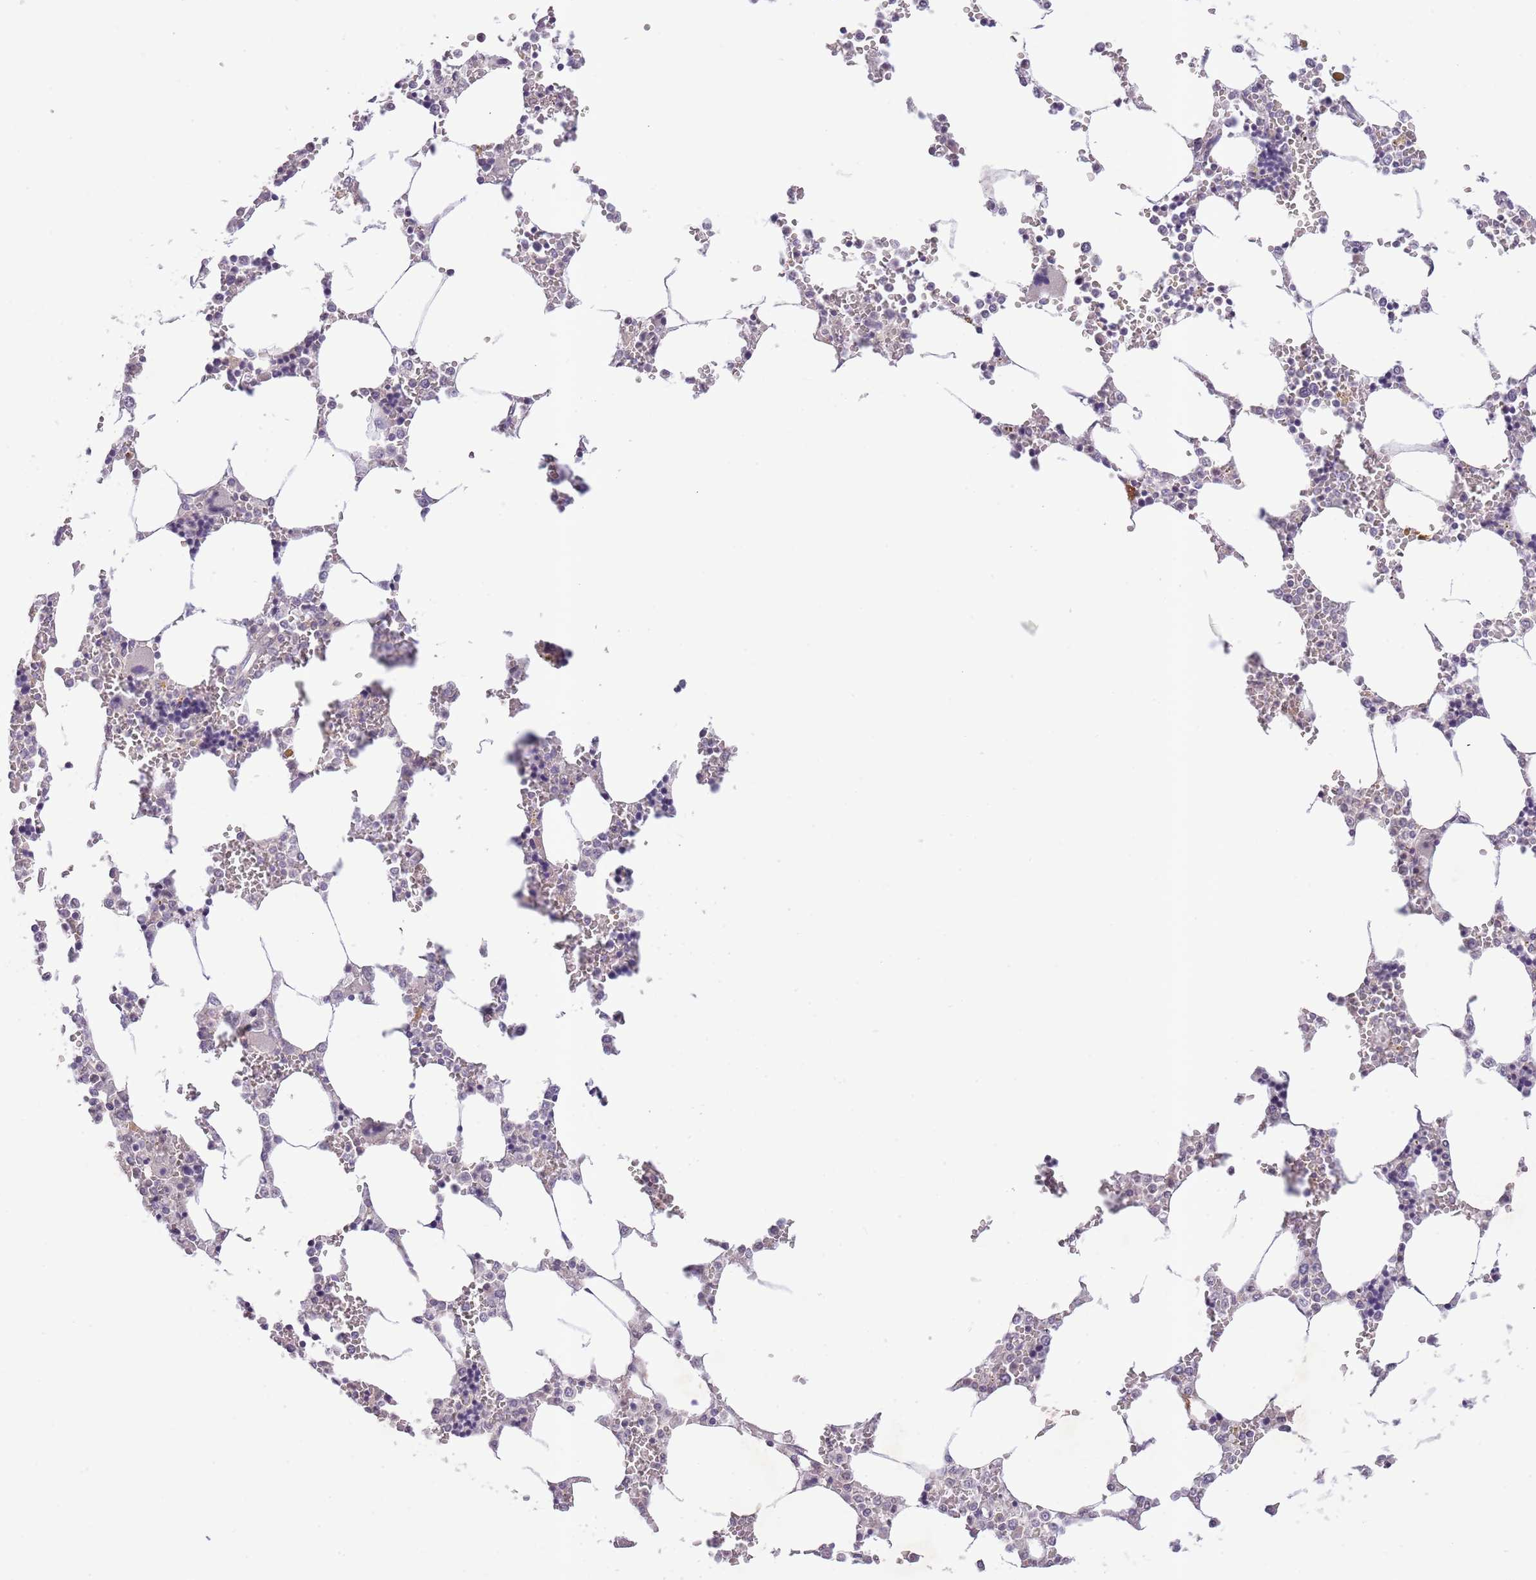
{"staining": {"intensity": "negative", "quantity": "none", "location": "none"}, "tissue": "bone marrow", "cell_type": "Hematopoietic cells", "image_type": "normal", "snomed": [{"axis": "morphology", "description": "Normal tissue, NOS"}, {"axis": "topography", "description": "Bone marrow"}], "caption": "IHC photomicrograph of unremarkable human bone marrow stained for a protein (brown), which exhibits no positivity in hematopoietic cells. (Stains: DAB (3,3'-diaminobenzidine) immunohistochemistry (IHC) with hematoxylin counter stain, Microscopy: brightfield microscopy at high magnification).", "gene": "ZNF658", "patient": {"sex": "male", "age": 64}}